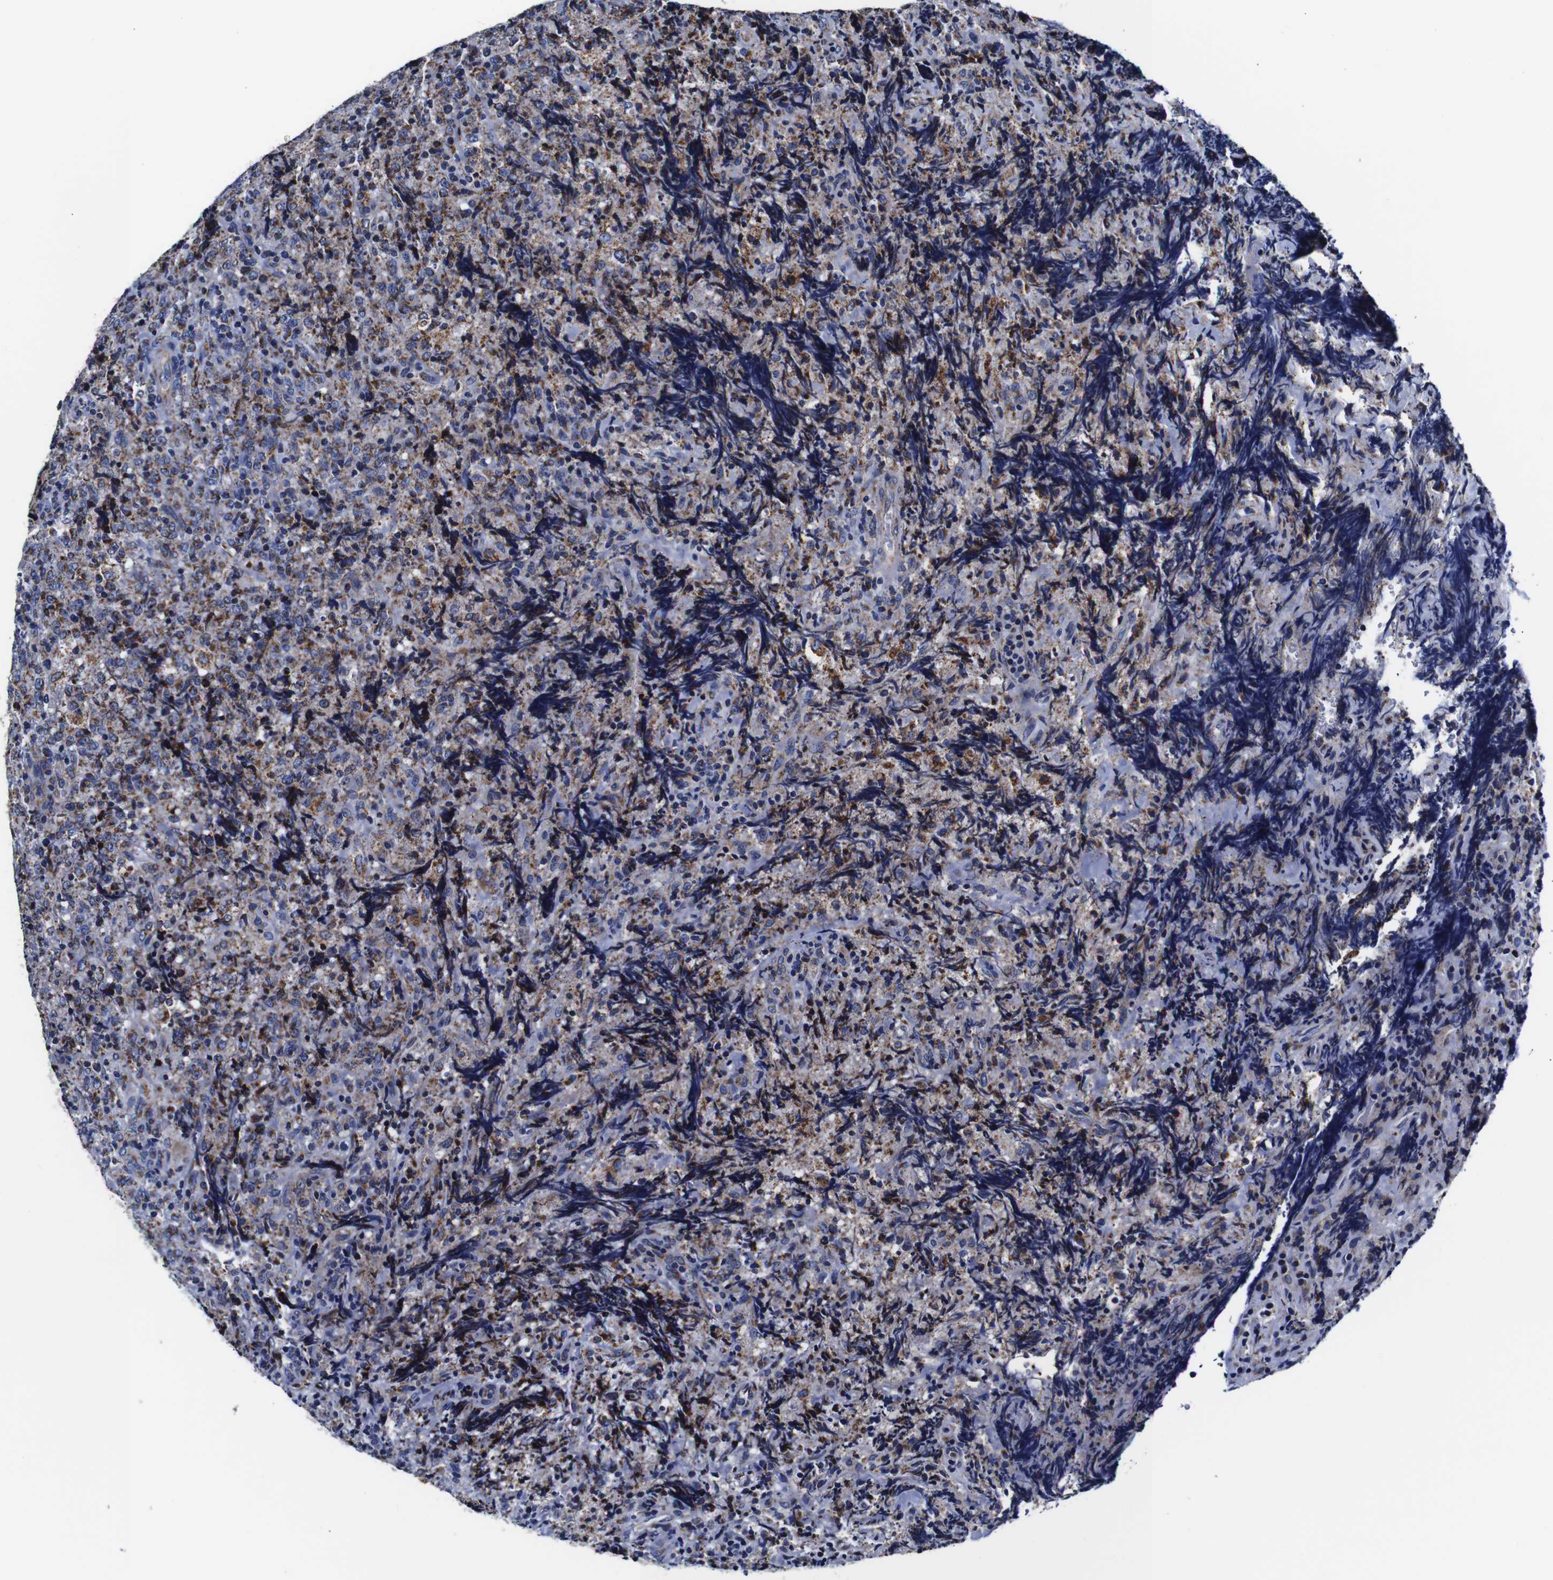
{"staining": {"intensity": "weak", "quantity": "25%-75%", "location": "cytoplasmic/membranous"}, "tissue": "lymphoma", "cell_type": "Tumor cells", "image_type": "cancer", "snomed": [{"axis": "morphology", "description": "Malignant lymphoma, non-Hodgkin's type, High grade"}, {"axis": "topography", "description": "Tonsil"}], "caption": "Immunohistochemical staining of human high-grade malignant lymphoma, non-Hodgkin's type displays low levels of weak cytoplasmic/membranous protein expression in approximately 25%-75% of tumor cells.", "gene": "FKBP9", "patient": {"sex": "female", "age": 36}}